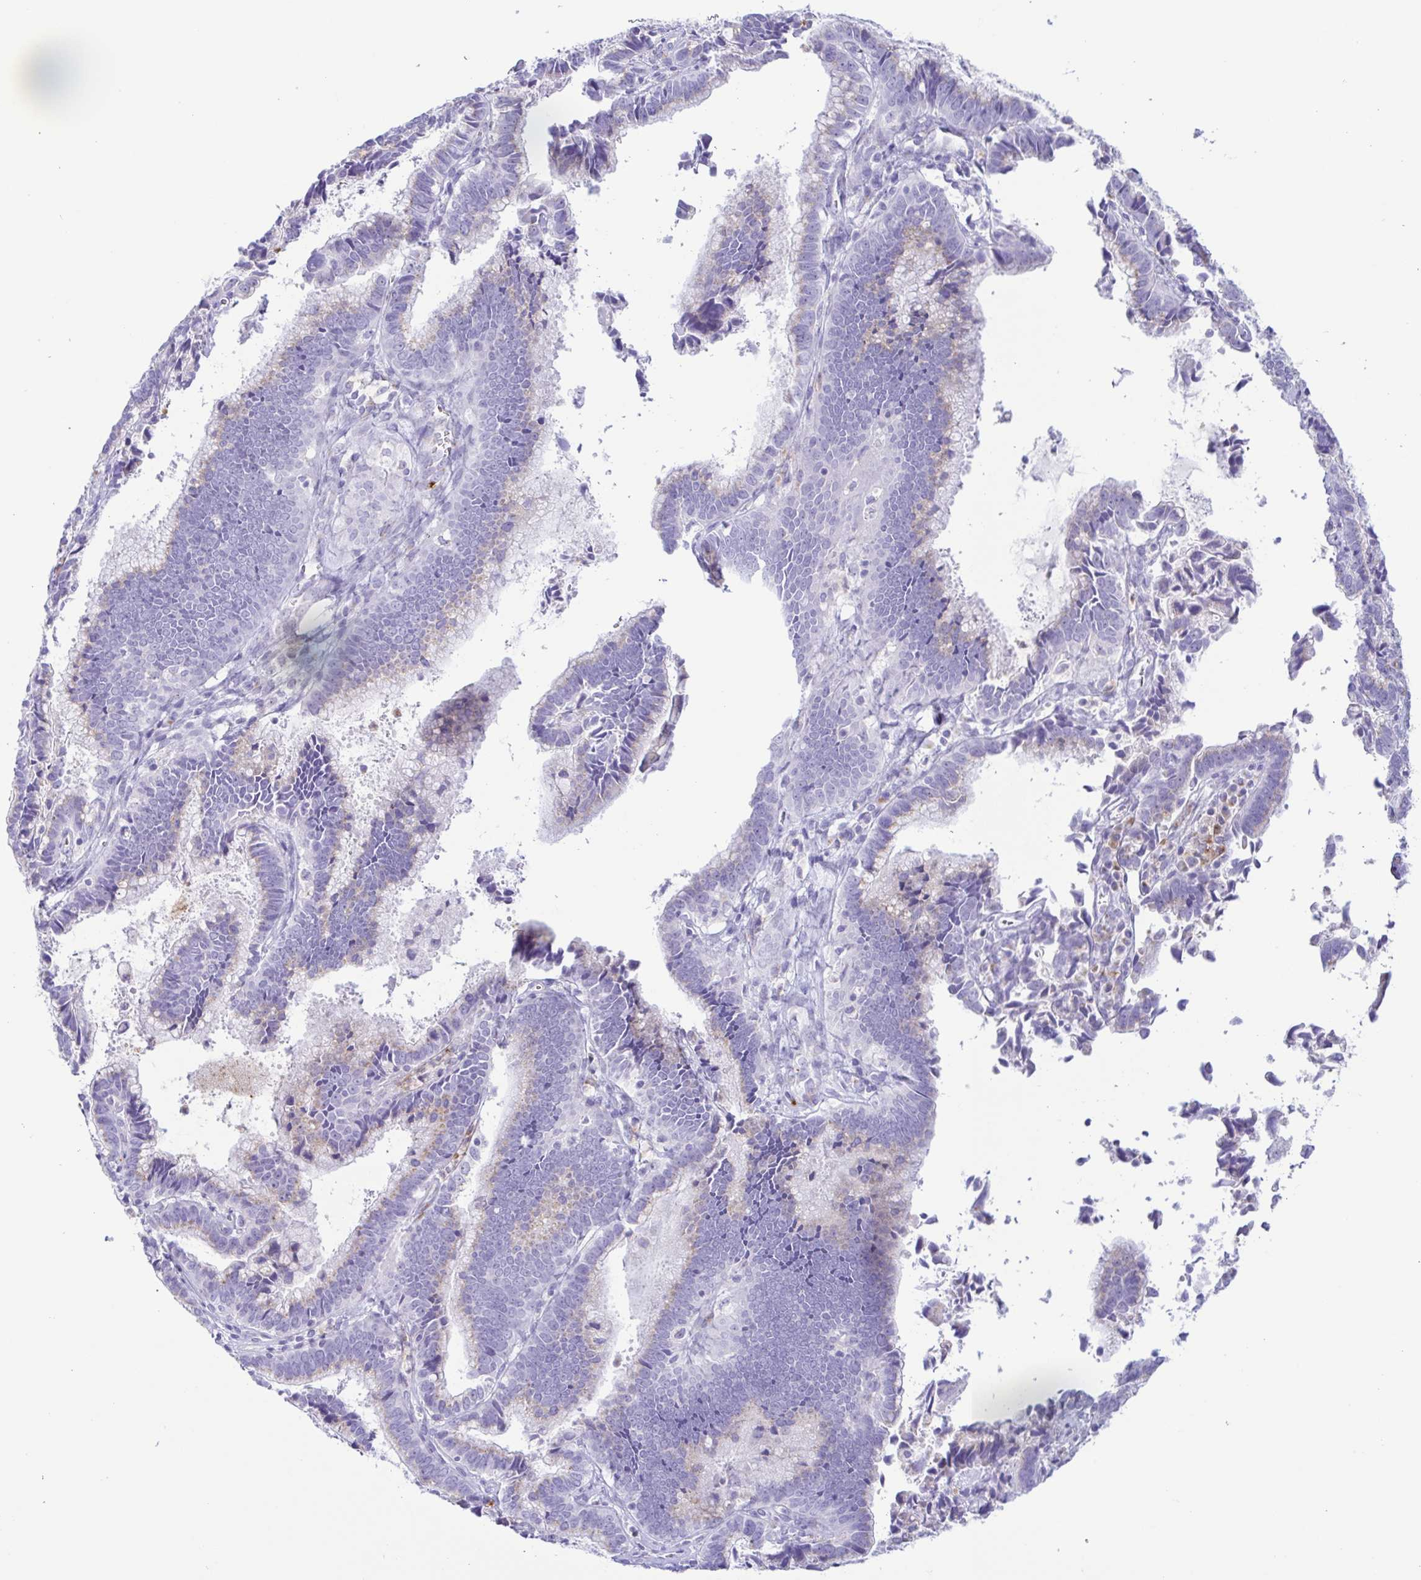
{"staining": {"intensity": "moderate", "quantity": "25%-75%", "location": "cytoplasmic/membranous"}, "tissue": "cervical cancer", "cell_type": "Tumor cells", "image_type": "cancer", "snomed": [{"axis": "morphology", "description": "Adenocarcinoma, NOS"}, {"axis": "topography", "description": "Cervix"}], "caption": "Cervical cancer stained with a protein marker exhibits moderate staining in tumor cells.", "gene": "AZU1", "patient": {"sex": "female", "age": 61}}